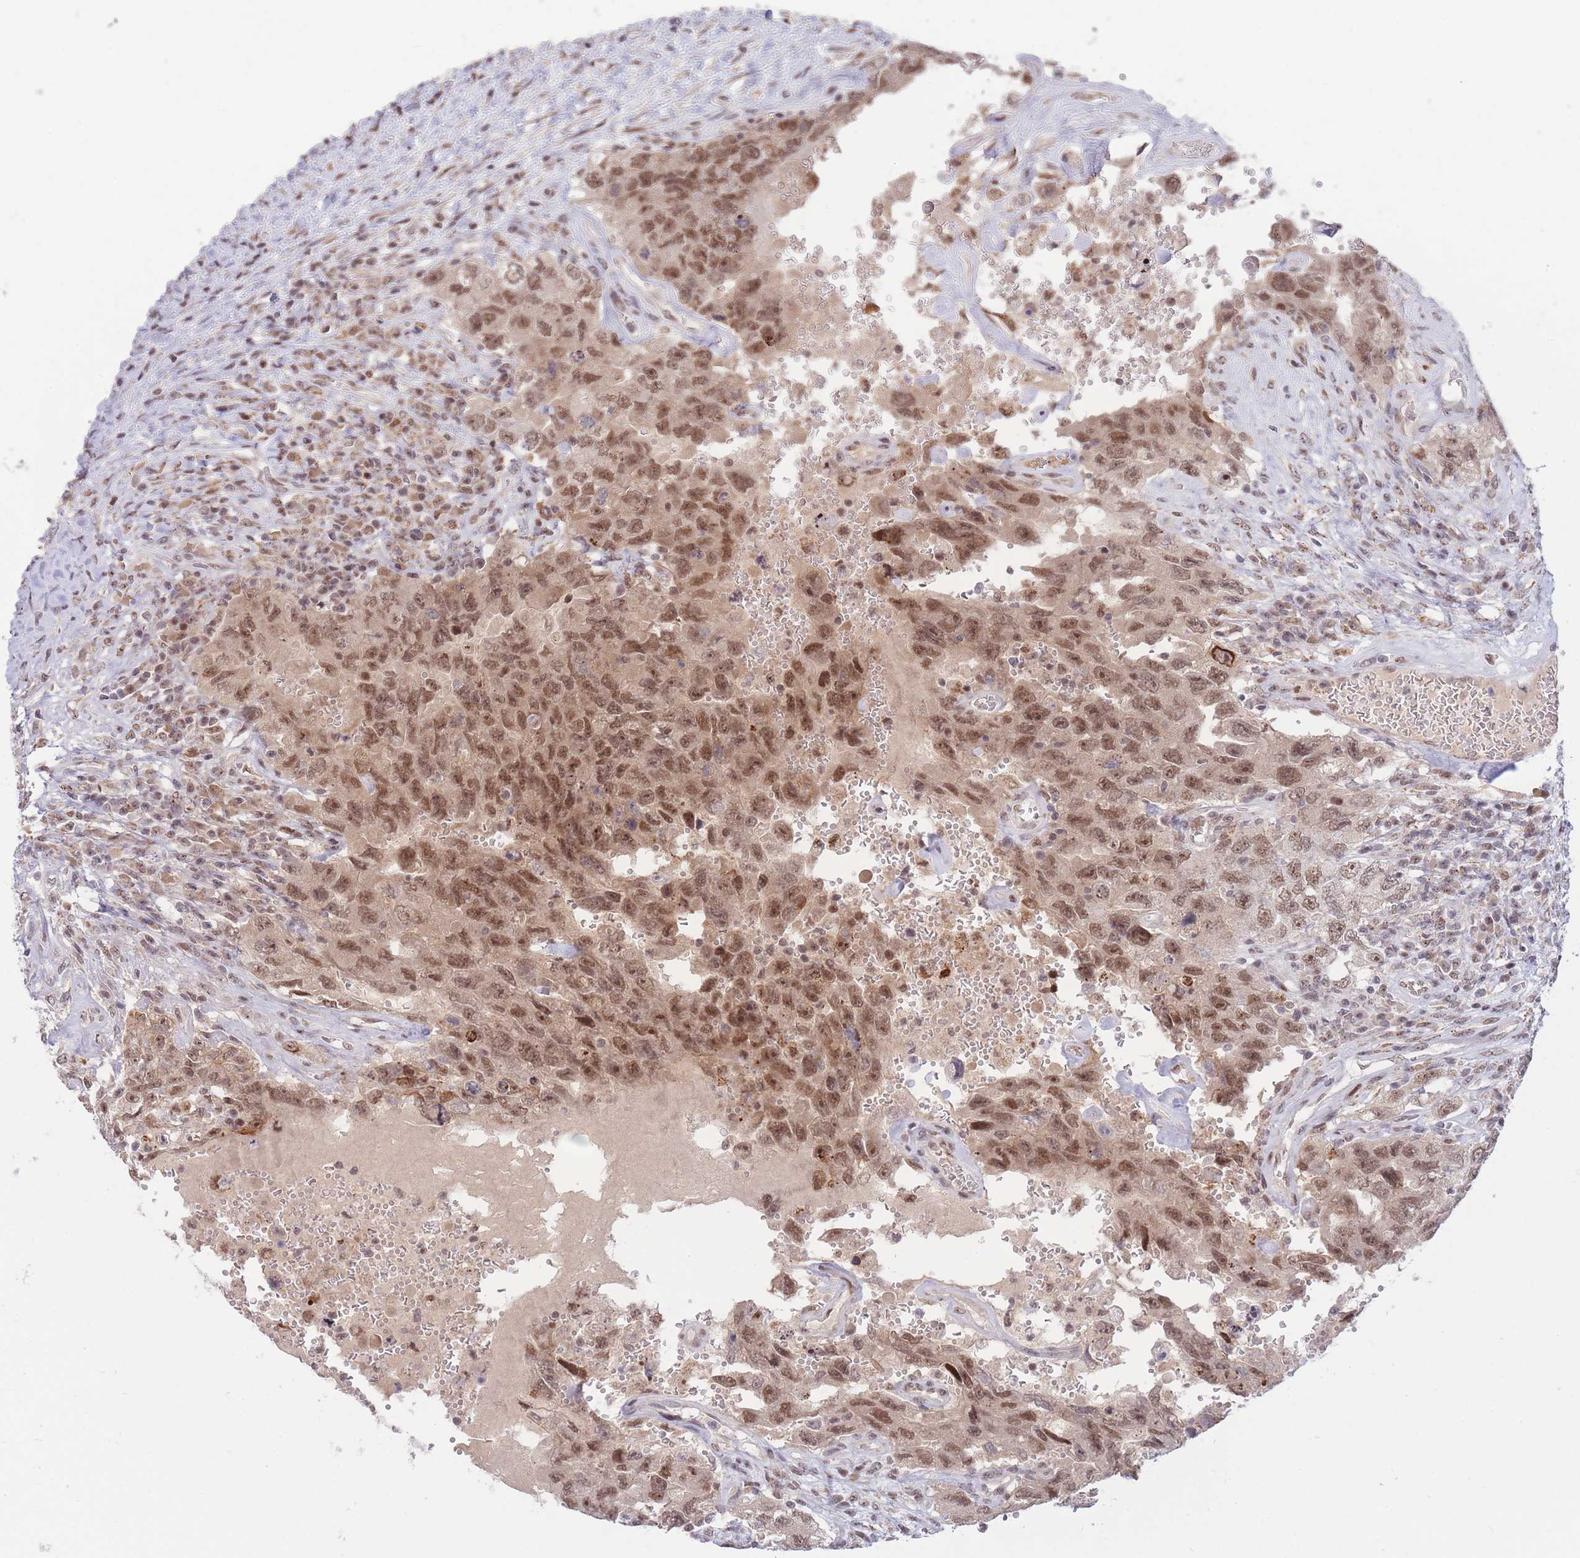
{"staining": {"intensity": "moderate", "quantity": ">75%", "location": "nuclear"}, "tissue": "testis cancer", "cell_type": "Tumor cells", "image_type": "cancer", "snomed": [{"axis": "morphology", "description": "Carcinoma, Embryonal, NOS"}, {"axis": "topography", "description": "Testis"}], "caption": "IHC (DAB) staining of testis cancer (embryonal carcinoma) exhibits moderate nuclear protein staining in about >75% of tumor cells.", "gene": "TARBP2", "patient": {"sex": "male", "age": 26}}